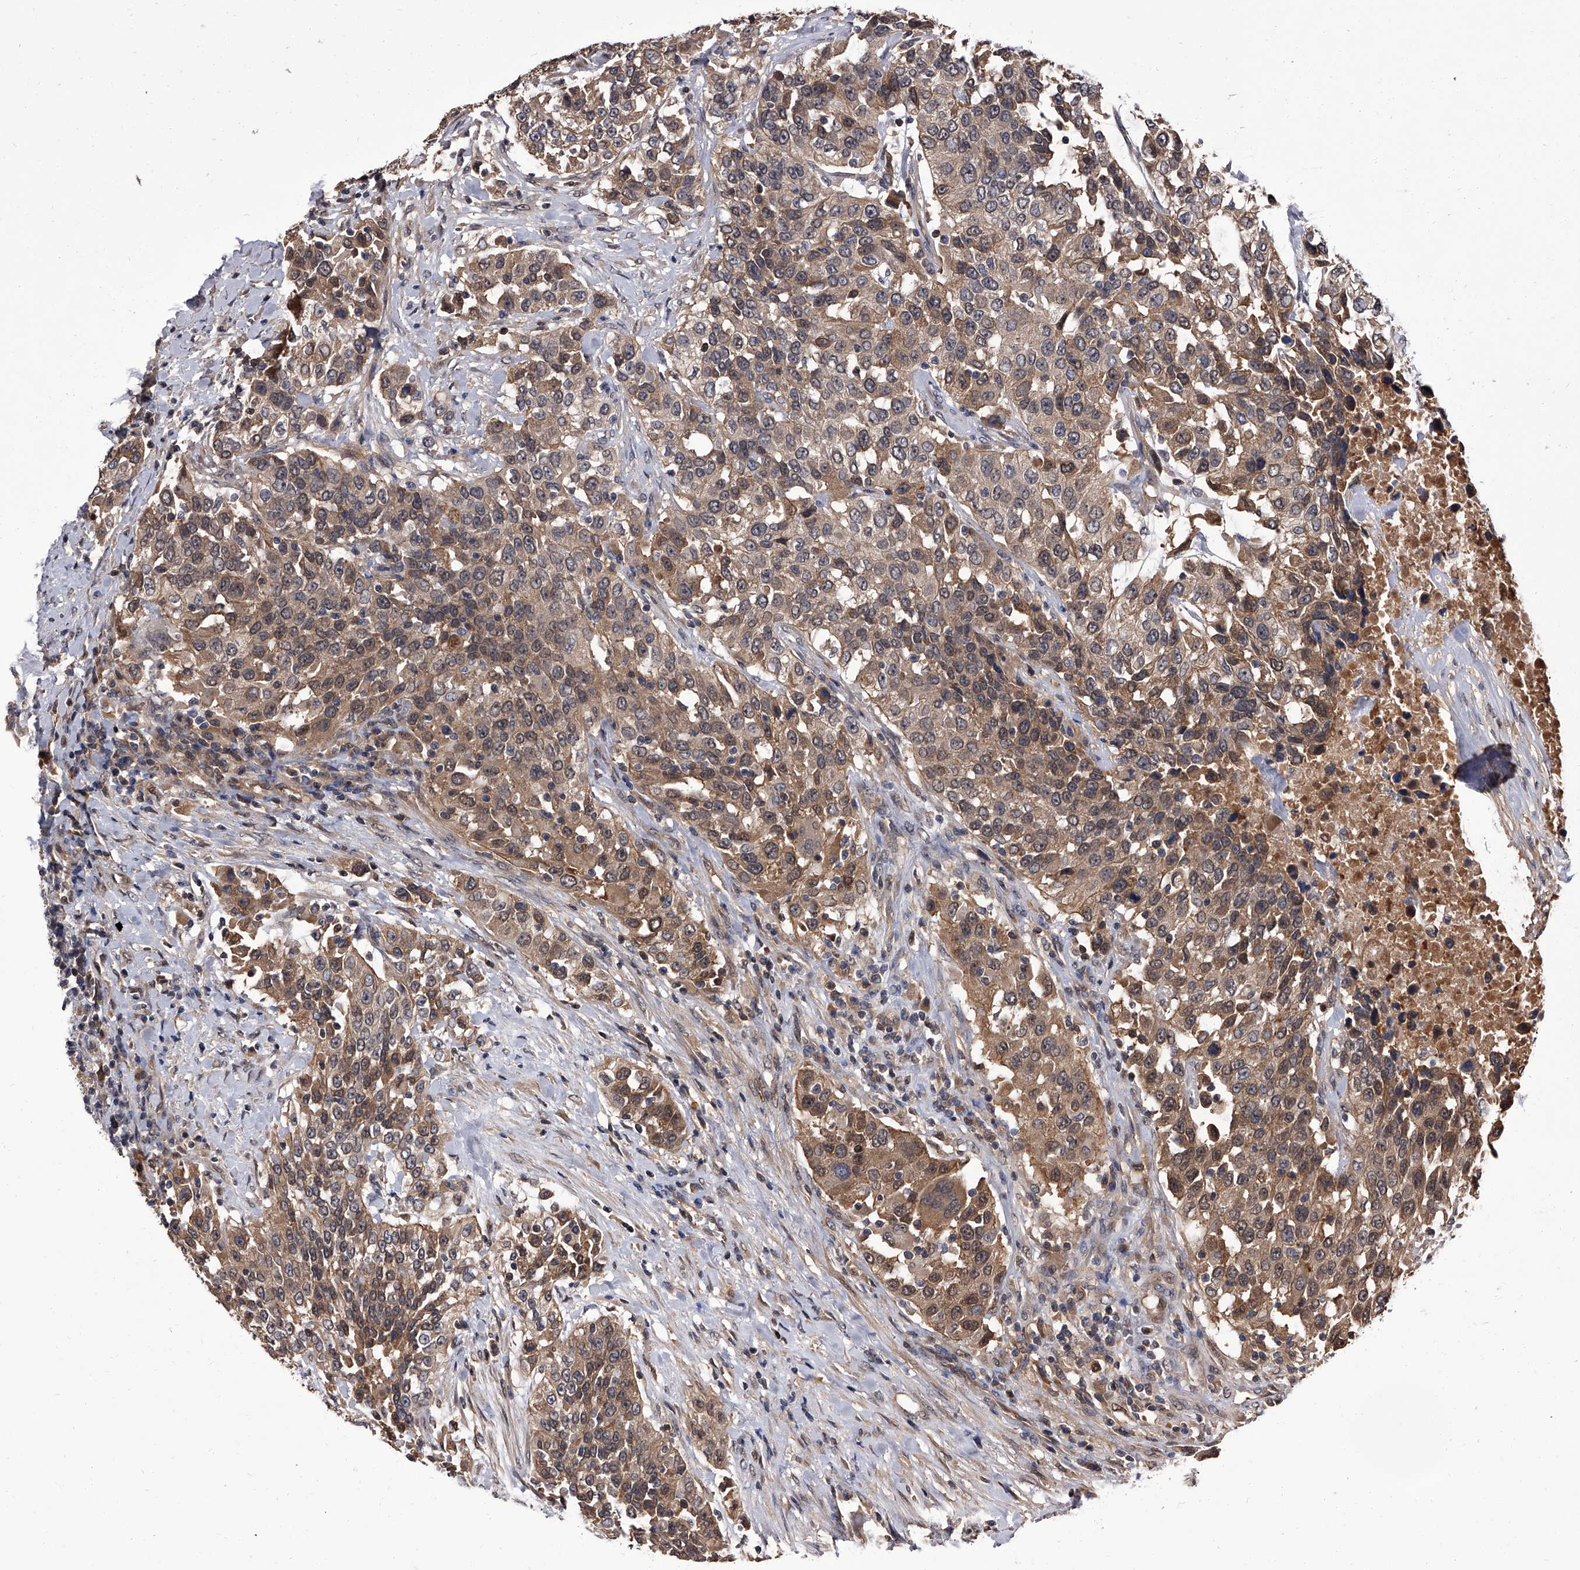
{"staining": {"intensity": "weak", "quantity": ">75%", "location": "cytoplasmic/membranous,nuclear"}, "tissue": "urothelial cancer", "cell_type": "Tumor cells", "image_type": "cancer", "snomed": [{"axis": "morphology", "description": "Urothelial carcinoma, High grade"}, {"axis": "topography", "description": "Urinary bladder"}], "caption": "This photomicrograph displays immunohistochemistry staining of human urothelial carcinoma (high-grade), with low weak cytoplasmic/membranous and nuclear positivity in about >75% of tumor cells.", "gene": "SLC18B1", "patient": {"sex": "female", "age": 80}}